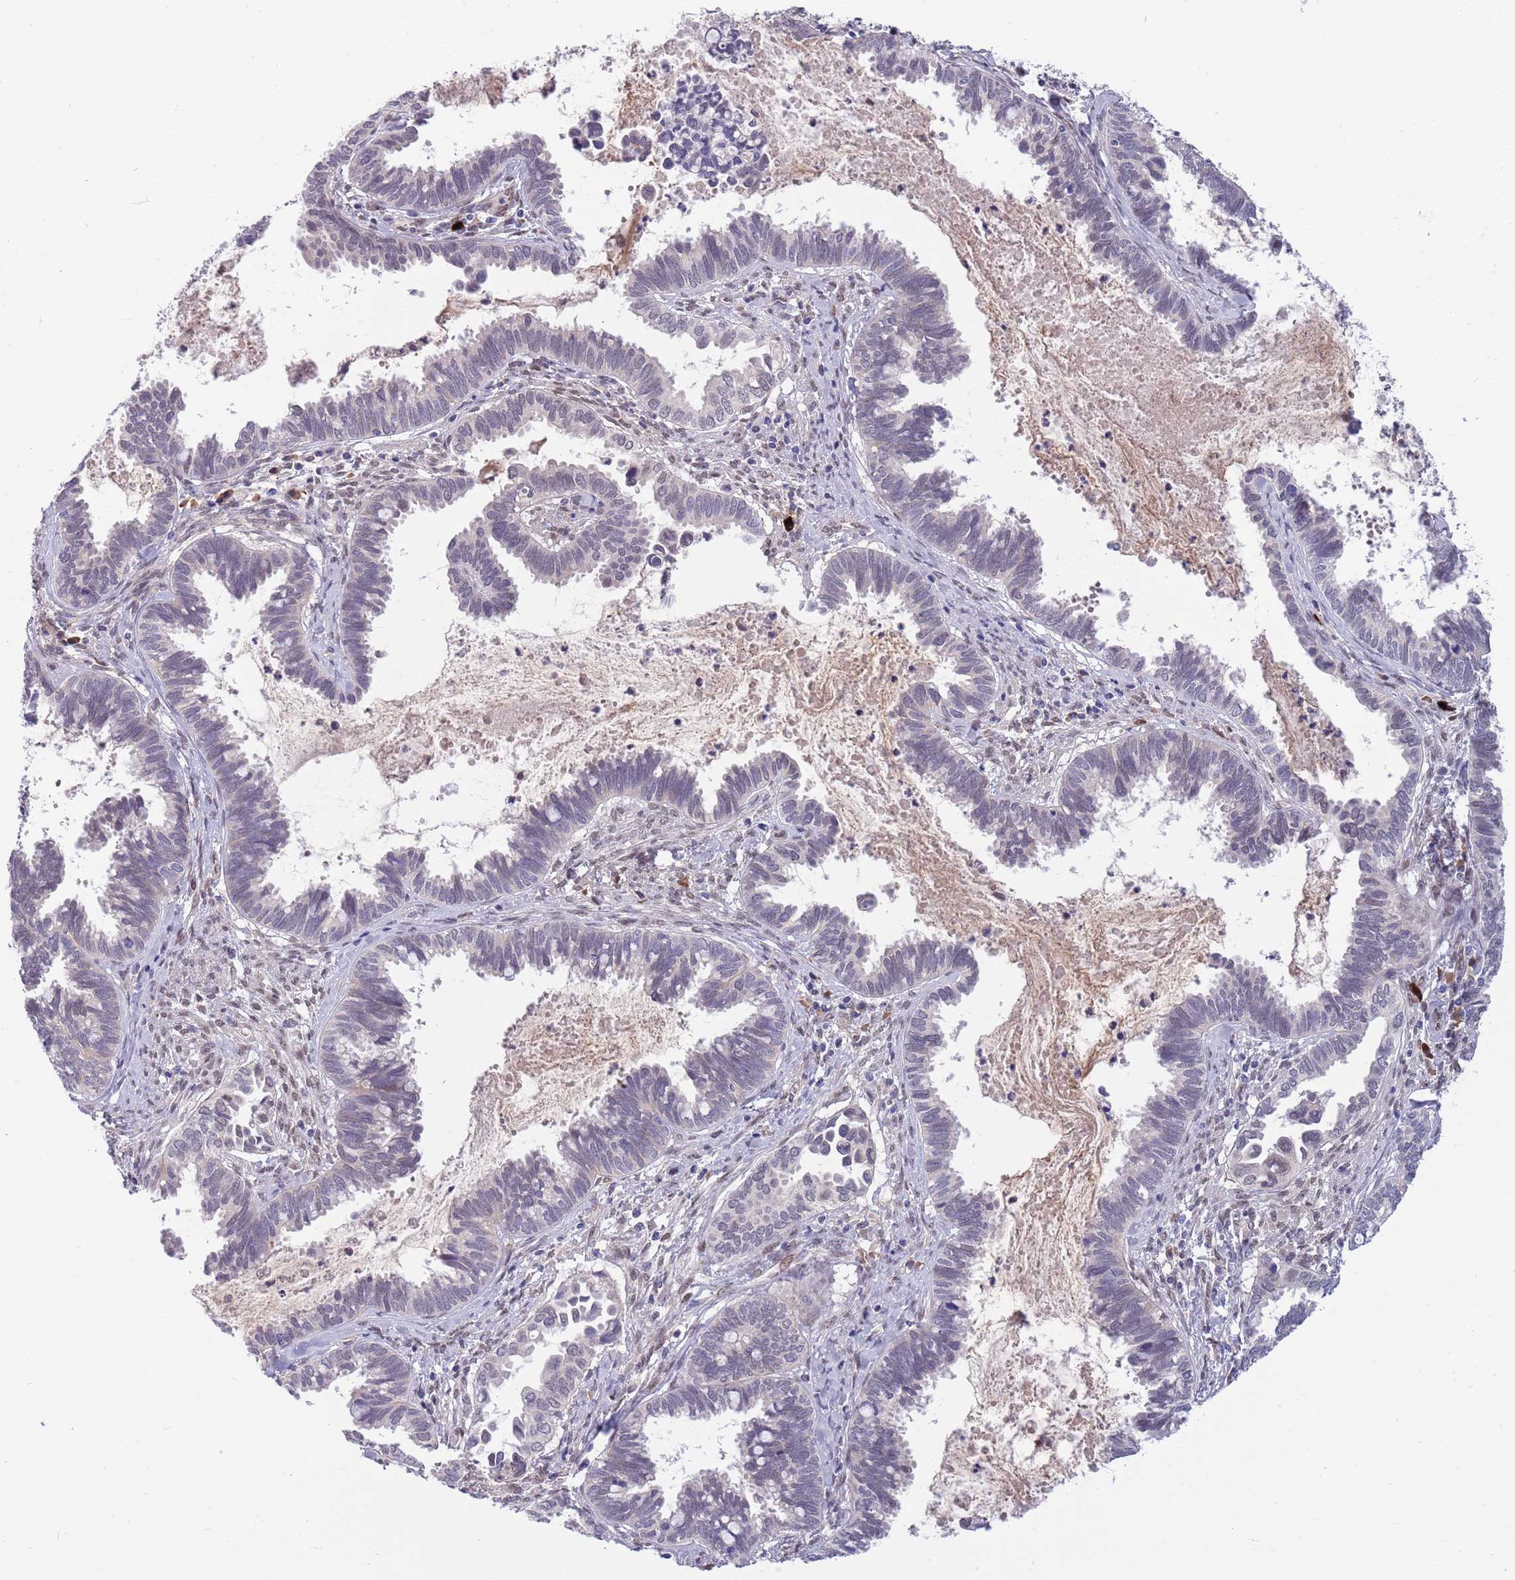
{"staining": {"intensity": "negative", "quantity": "none", "location": "none"}, "tissue": "cervical cancer", "cell_type": "Tumor cells", "image_type": "cancer", "snomed": [{"axis": "morphology", "description": "Adenocarcinoma, NOS"}, {"axis": "topography", "description": "Cervix"}], "caption": "Tumor cells are negative for brown protein staining in adenocarcinoma (cervical).", "gene": "NLRP6", "patient": {"sex": "female", "age": 37}}